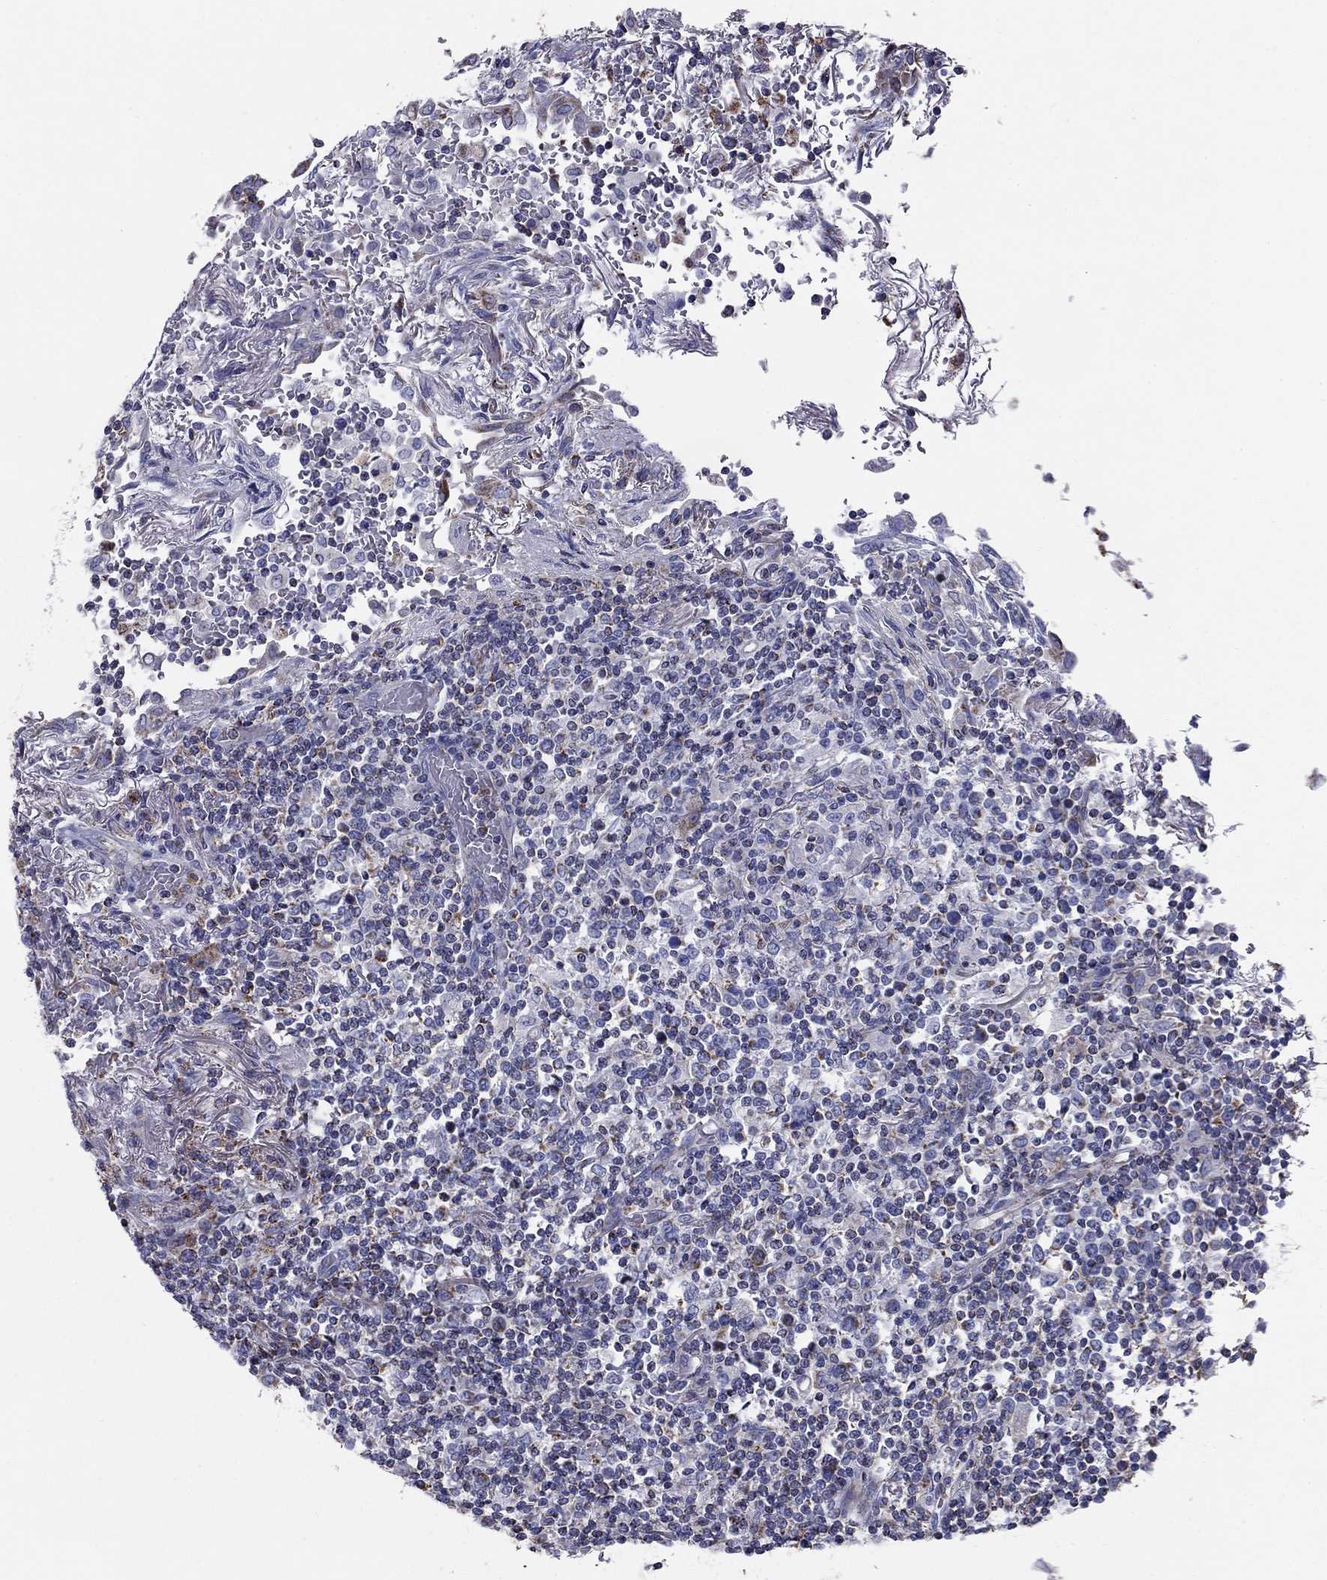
{"staining": {"intensity": "moderate", "quantity": "<25%", "location": "cytoplasmic/membranous"}, "tissue": "lymphoma", "cell_type": "Tumor cells", "image_type": "cancer", "snomed": [{"axis": "morphology", "description": "Malignant lymphoma, non-Hodgkin's type, High grade"}, {"axis": "topography", "description": "Lung"}], "caption": "Human lymphoma stained for a protein (brown) displays moderate cytoplasmic/membranous positive positivity in about <25% of tumor cells.", "gene": "NDUFA4L2", "patient": {"sex": "male", "age": 79}}